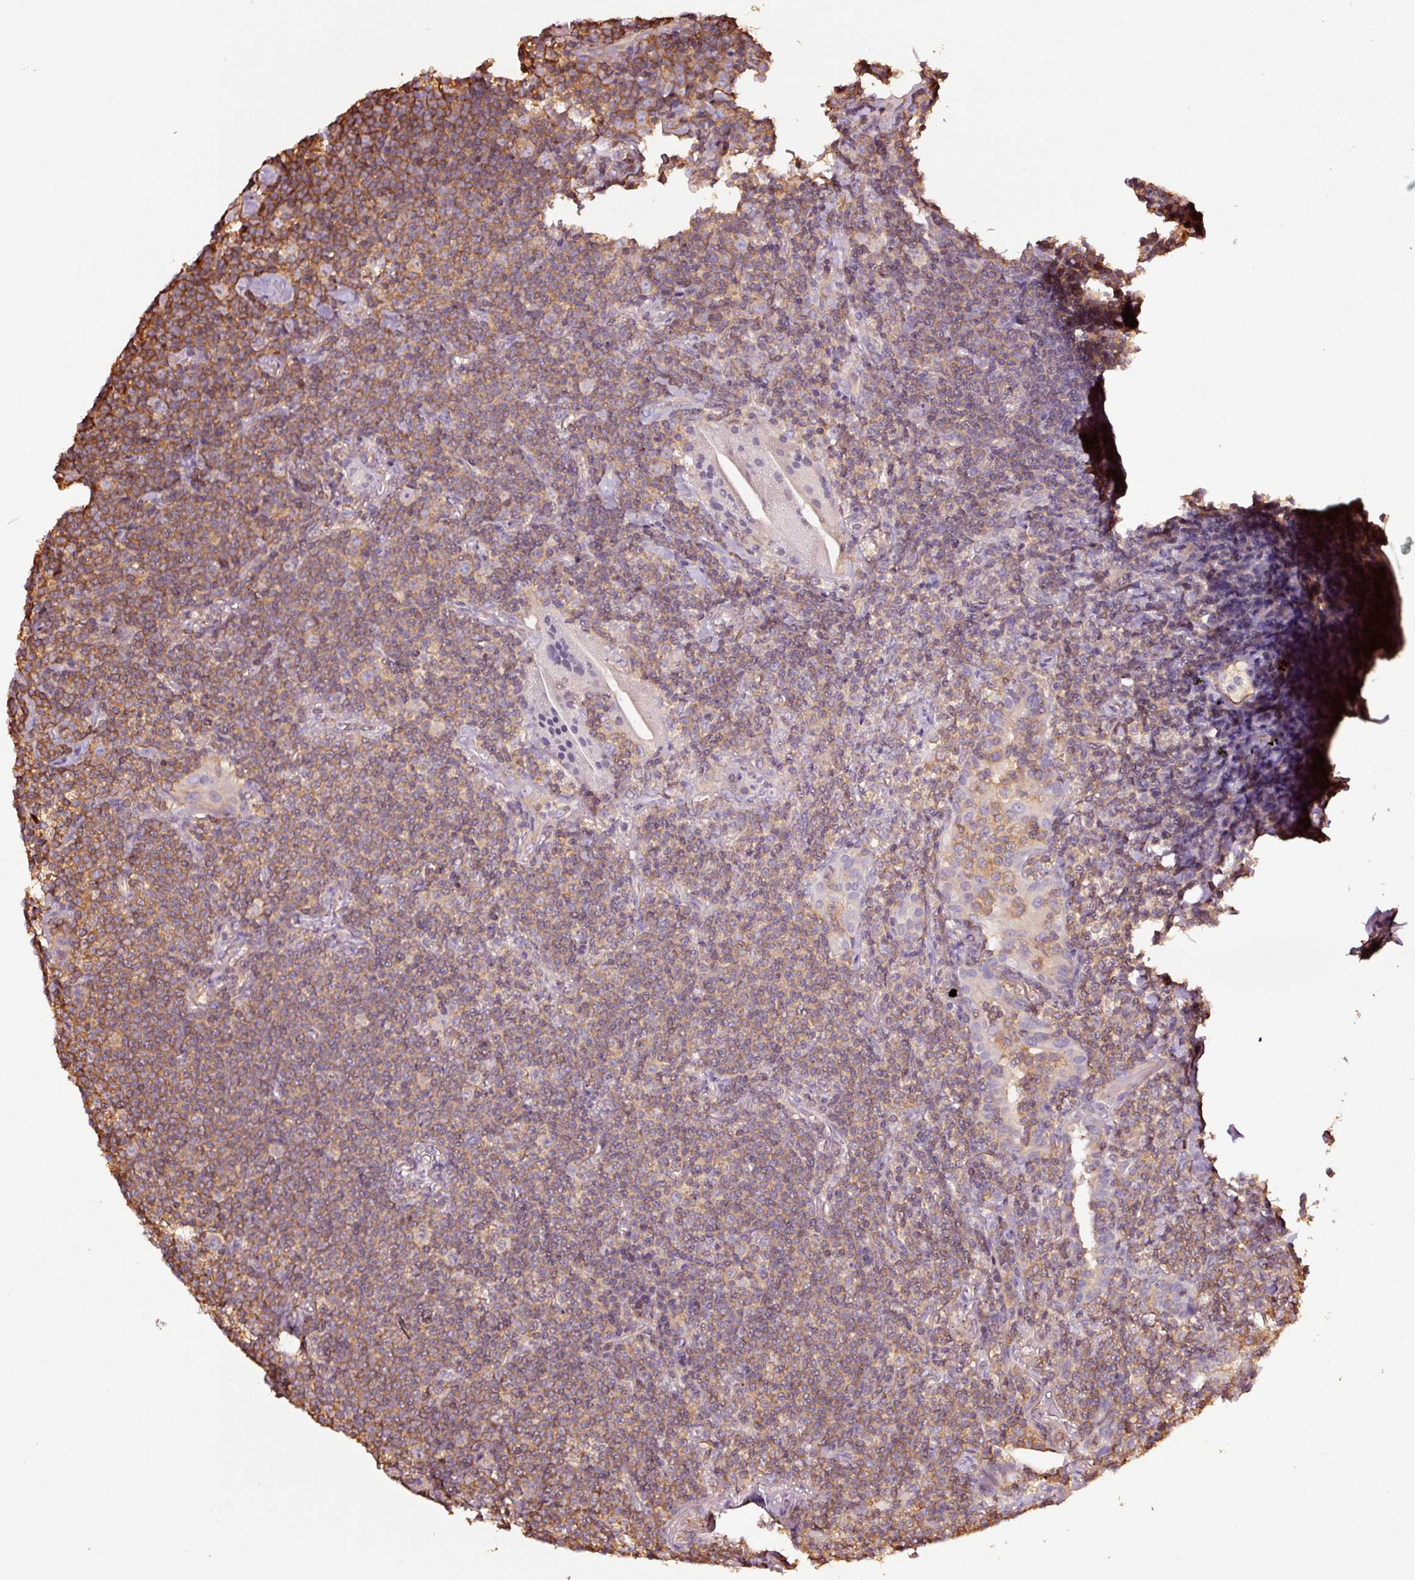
{"staining": {"intensity": "moderate", "quantity": "25%-75%", "location": "cytoplasmic/membranous"}, "tissue": "lymphoma", "cell_type": "Tumor cells", "image_type": "cancer", "snomed": [{"axis": "morphology", "description": "Malignant lymphoma, non-Hodgkin's type, Low grade"}, {"axis": "topography", "description": "Lung"}], "caption": "Protein staining of lymphoma tissue reveals moderate cytoplasmic/membranous positivity in about 25%-75% of tumor cells. (DAB (3,3'-diaminobenzidine) IHC, brown staining for protein, blue staining for nuclei).", "gene": "METAP1", "patient": {"sex": "female", "age": 71}}